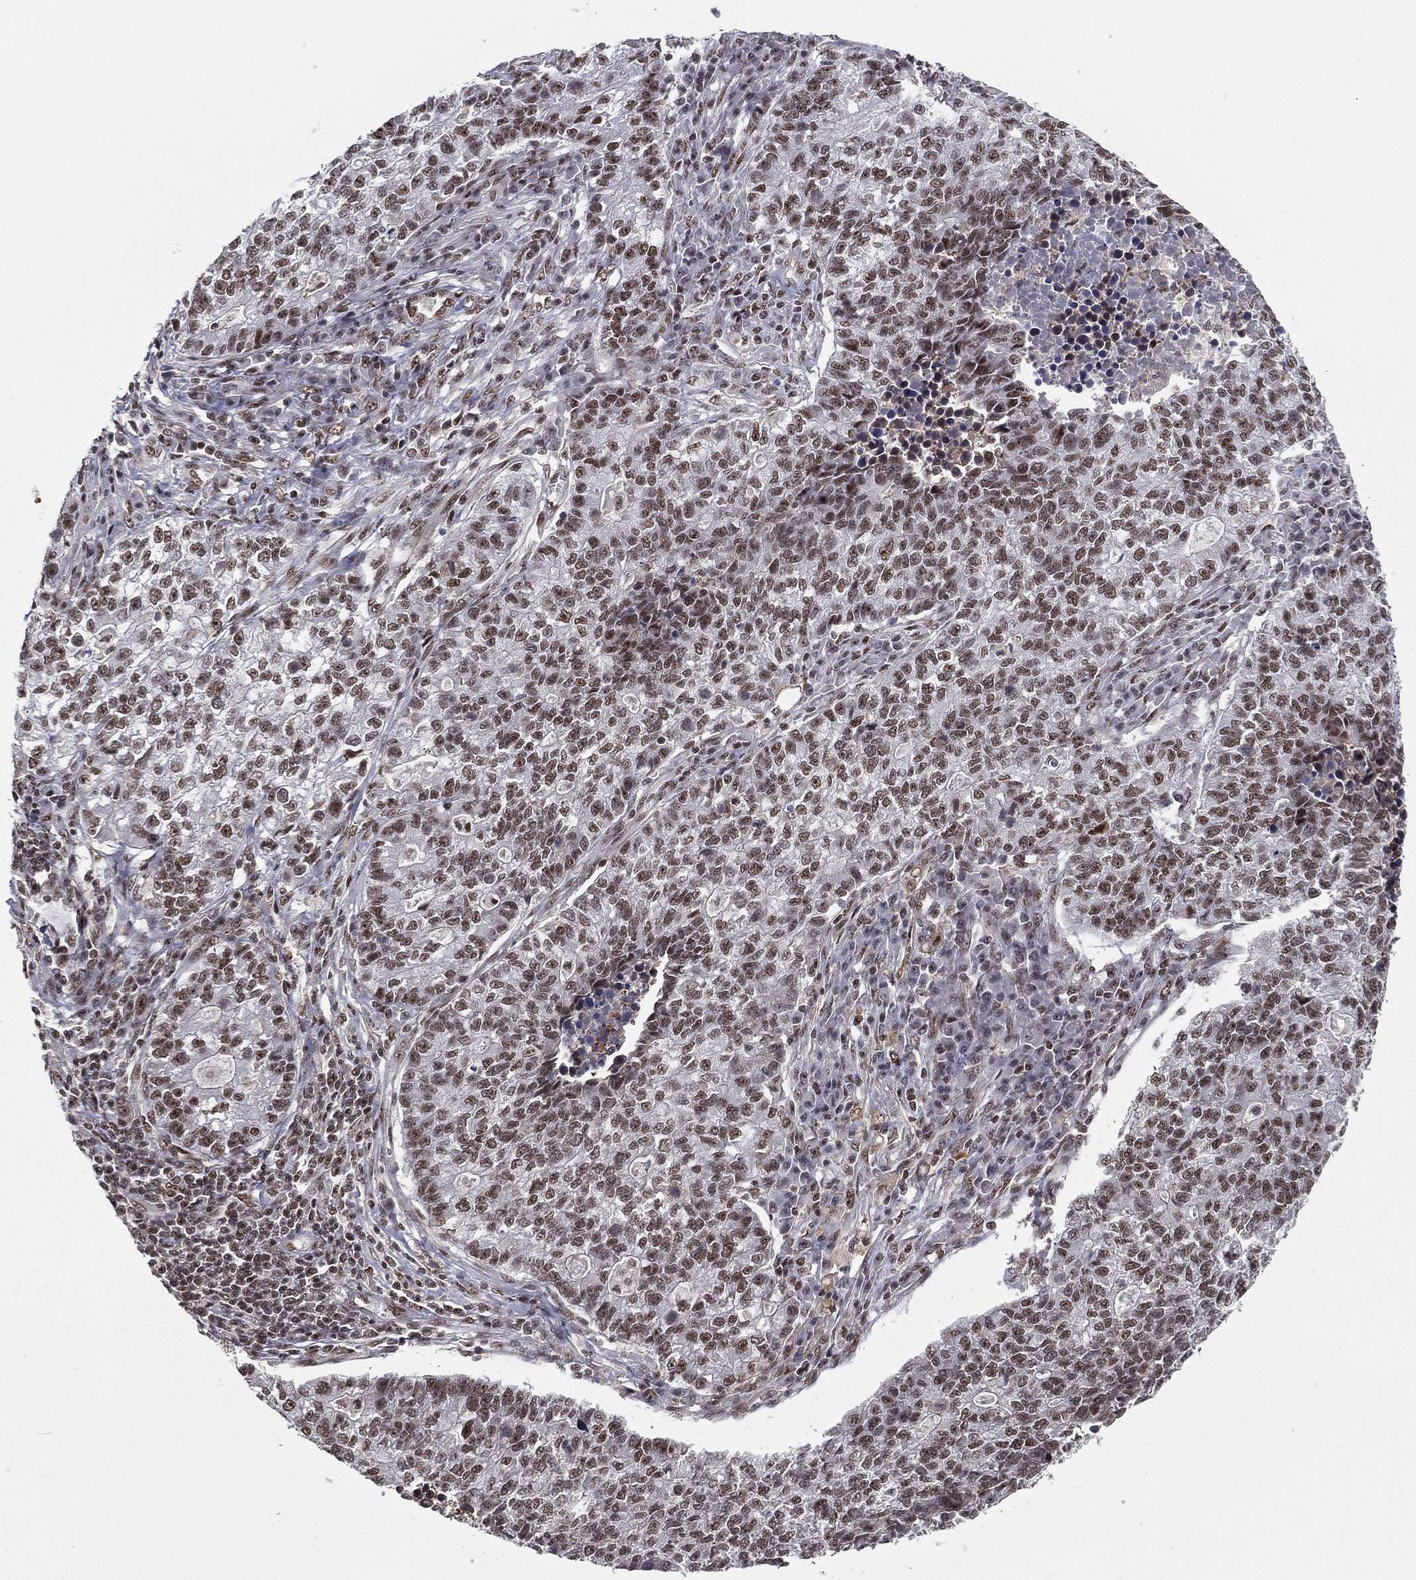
{"staining": {"intensity": "strong", "quantity": "25%-75%", "location": "nuclear"}, "tissue": "lung cancer", "cell_type": "Tumor cells", "image_type": "cancer", "snomed": [{"axis": "morphology", "description": "Adenocarcinoma, NOS"}, {"axis": "topography", "description": "Lung"}], "caption": "Lung cancer stained with DAB immunohistochemistry shows high levels of strong nuclear expression in approximately 25%-75% of tumor cells.", "gene": "GPALPP1", "patient": {"sex": "male", "age": 57}}